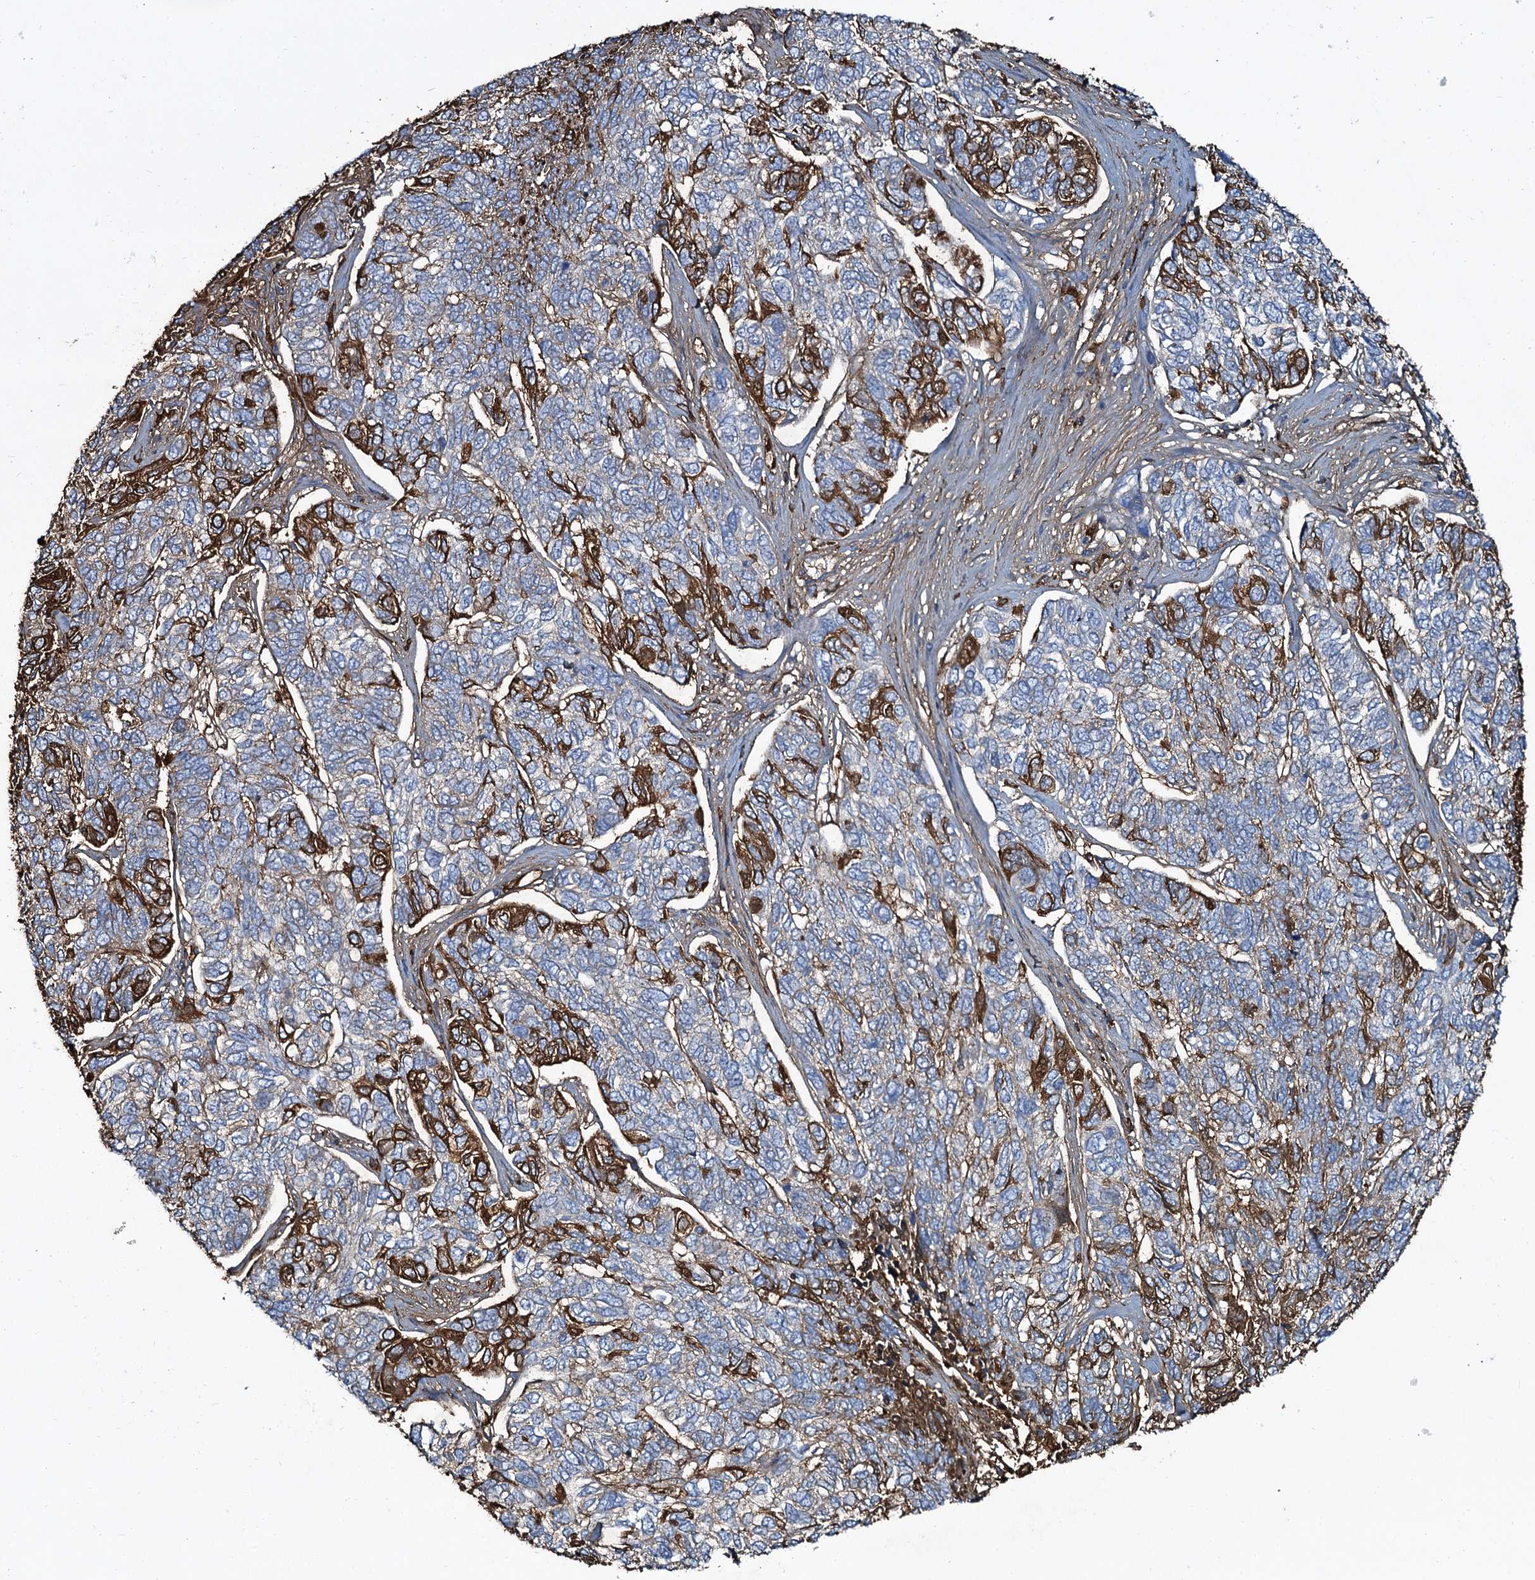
{"staining": {"intensity": "strong", "quantity": "<25%", "location": "cytoplasmic/membranous"}, "tissue": "skin cancer", "cell_type": "Tumor cells", "image_type": "cancer", "snomed": [{"axis": "morphology", "description": "Basal cell carcinoma"}, {"axis": "topography", "description": "Skin"}], "caption": "This is a micrograph of IHC staining of skin cancer, which shows strong expression in the cytoplasmic/membranous of tumor cells.", "gene": "EDN1", "patient": {"sex": "female", "age": 65}}